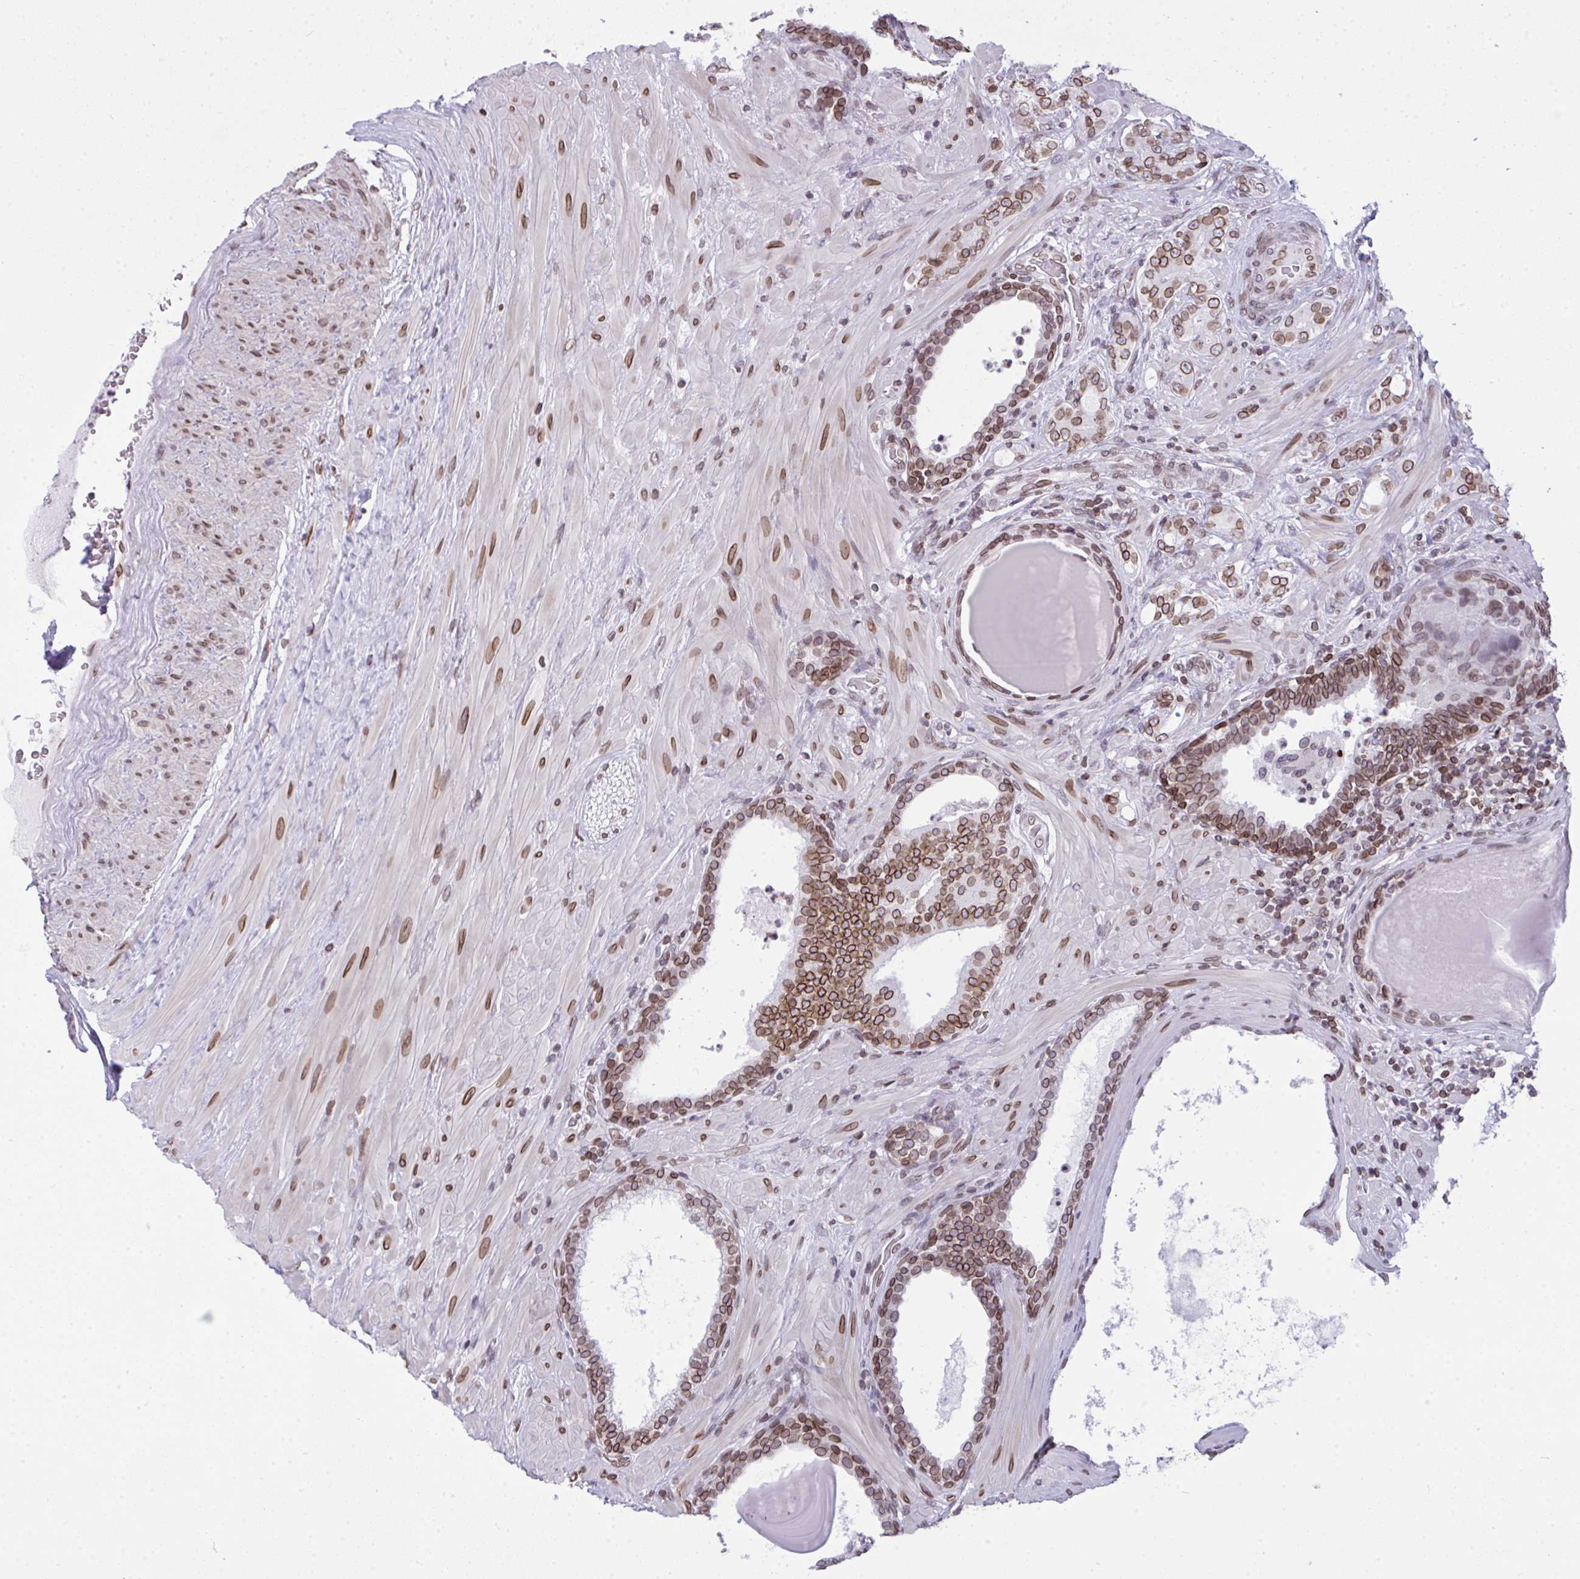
{"staining": {"intensity": "moderate", "quantity": ">75%", "location": "cytoplasmic/membranous,nuclear"}, "tissue": "prostate cancer", "cell_type": "Tumor cells", "image_type": "cancer", "snomed": [{"axis": "morphology", "description": "Adenocarcinoma, High grade"}, {"axis": "topography", "description": "Prostate"}], "caption": "Moderate cytoplasmic/membranous and nuclear staining is seen in about >75% of tumor cells in adenocarcinoma (high-grade) (prostate). The protein is stained brown, and the nuclei are stained in blue (DAB IHC with brightfield microscopy, high magnification).", "gene": "LMNB2", "patient": {"sex": "male", "age": 62}}